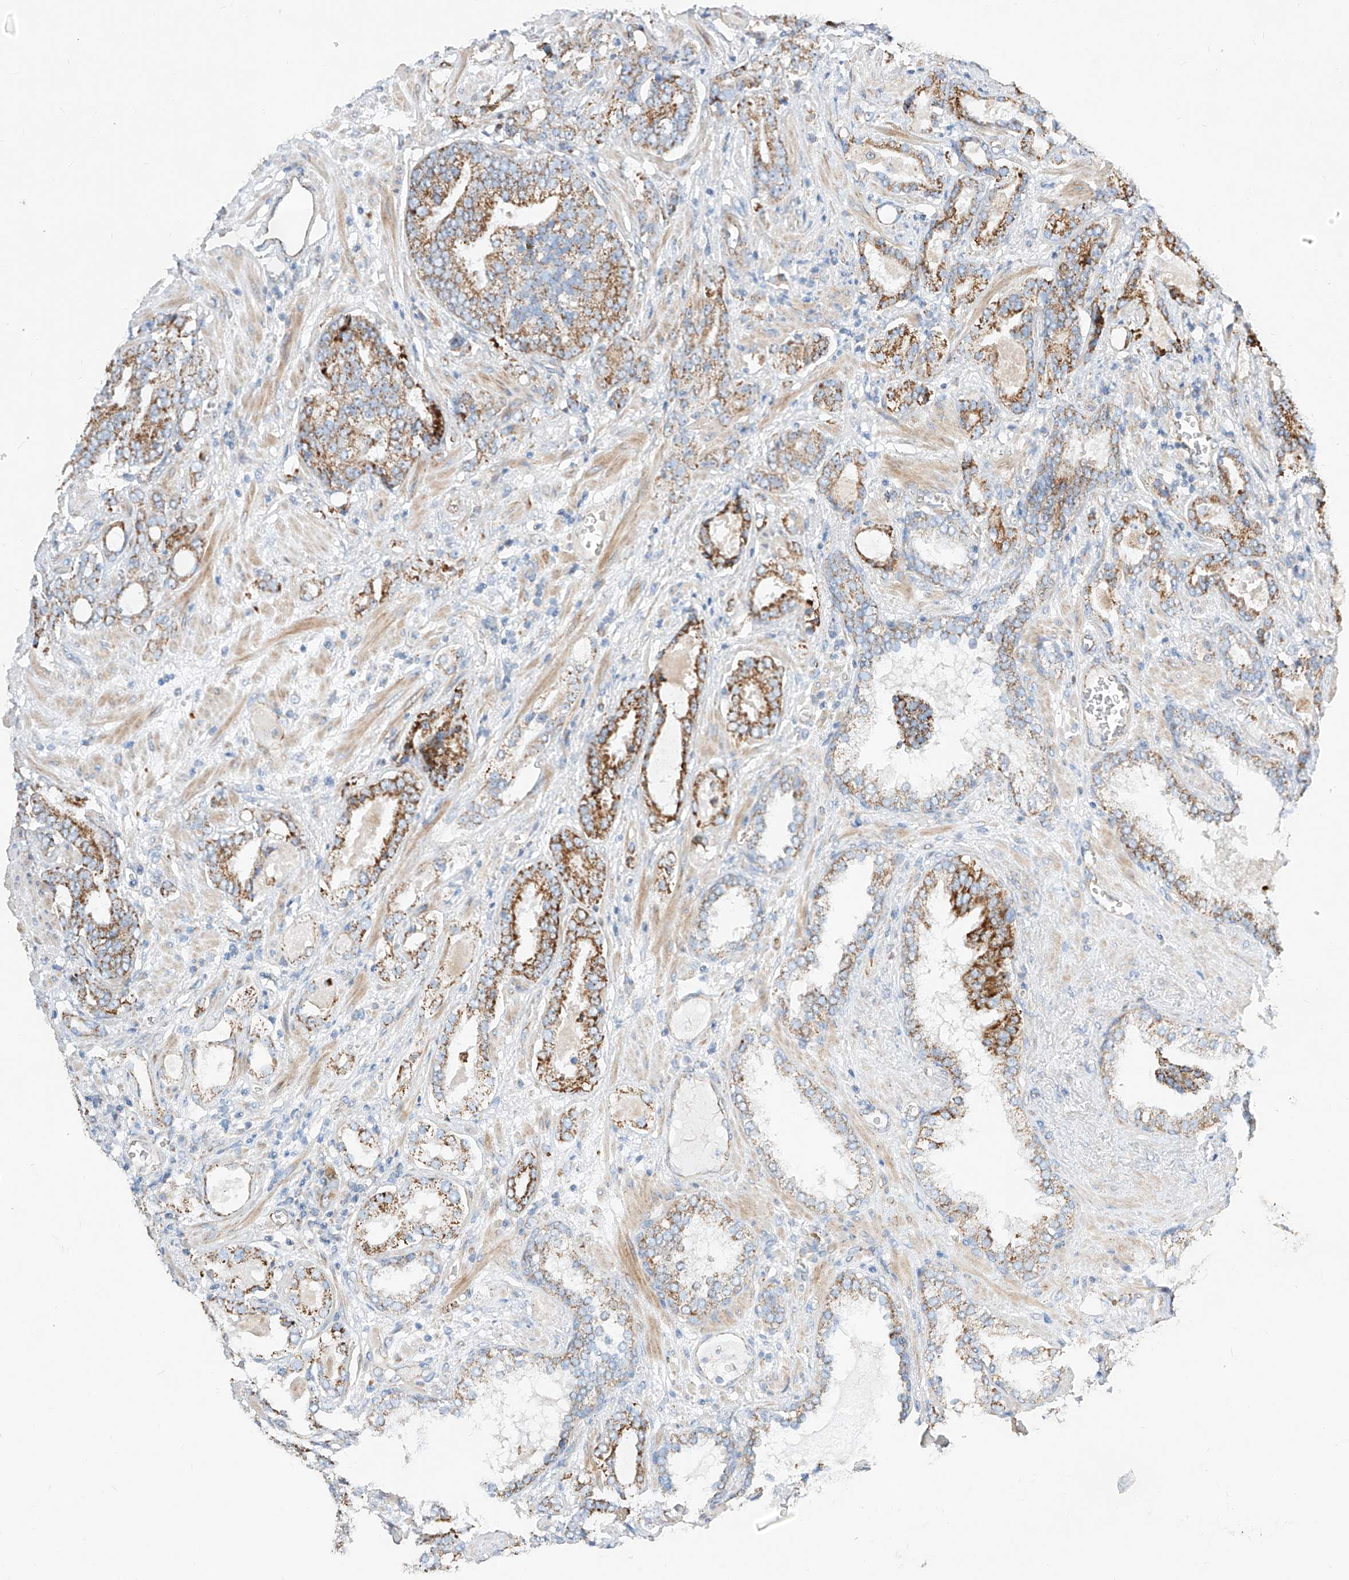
{"staining": {"intensity": "moderate", "quantity": ">75%", "location": "cytoplasmic/membranous"}, "tissue": "prostate cancer", "cell_type": "Tumor cells", "image_type": "cancer", "snomed": [{"axis": "morphology", "description": "Adenocarcinoma, High grade"}, {"axis": "topography", "description": "Prostate and seminal vesicle, NOS"}], "caption": "Protein staining shows moderate cytoplasmic/membranous expression in approximately >75% of tumor cells in prostate cancer. The staining was performed using DAB (3,3'-diaminobenzidine), with brown indicating positive protein expression. Nuclei are stained blue with hematoxylin.", "gene": "CST9", "patient": {"sex": "male", "age": 67}}